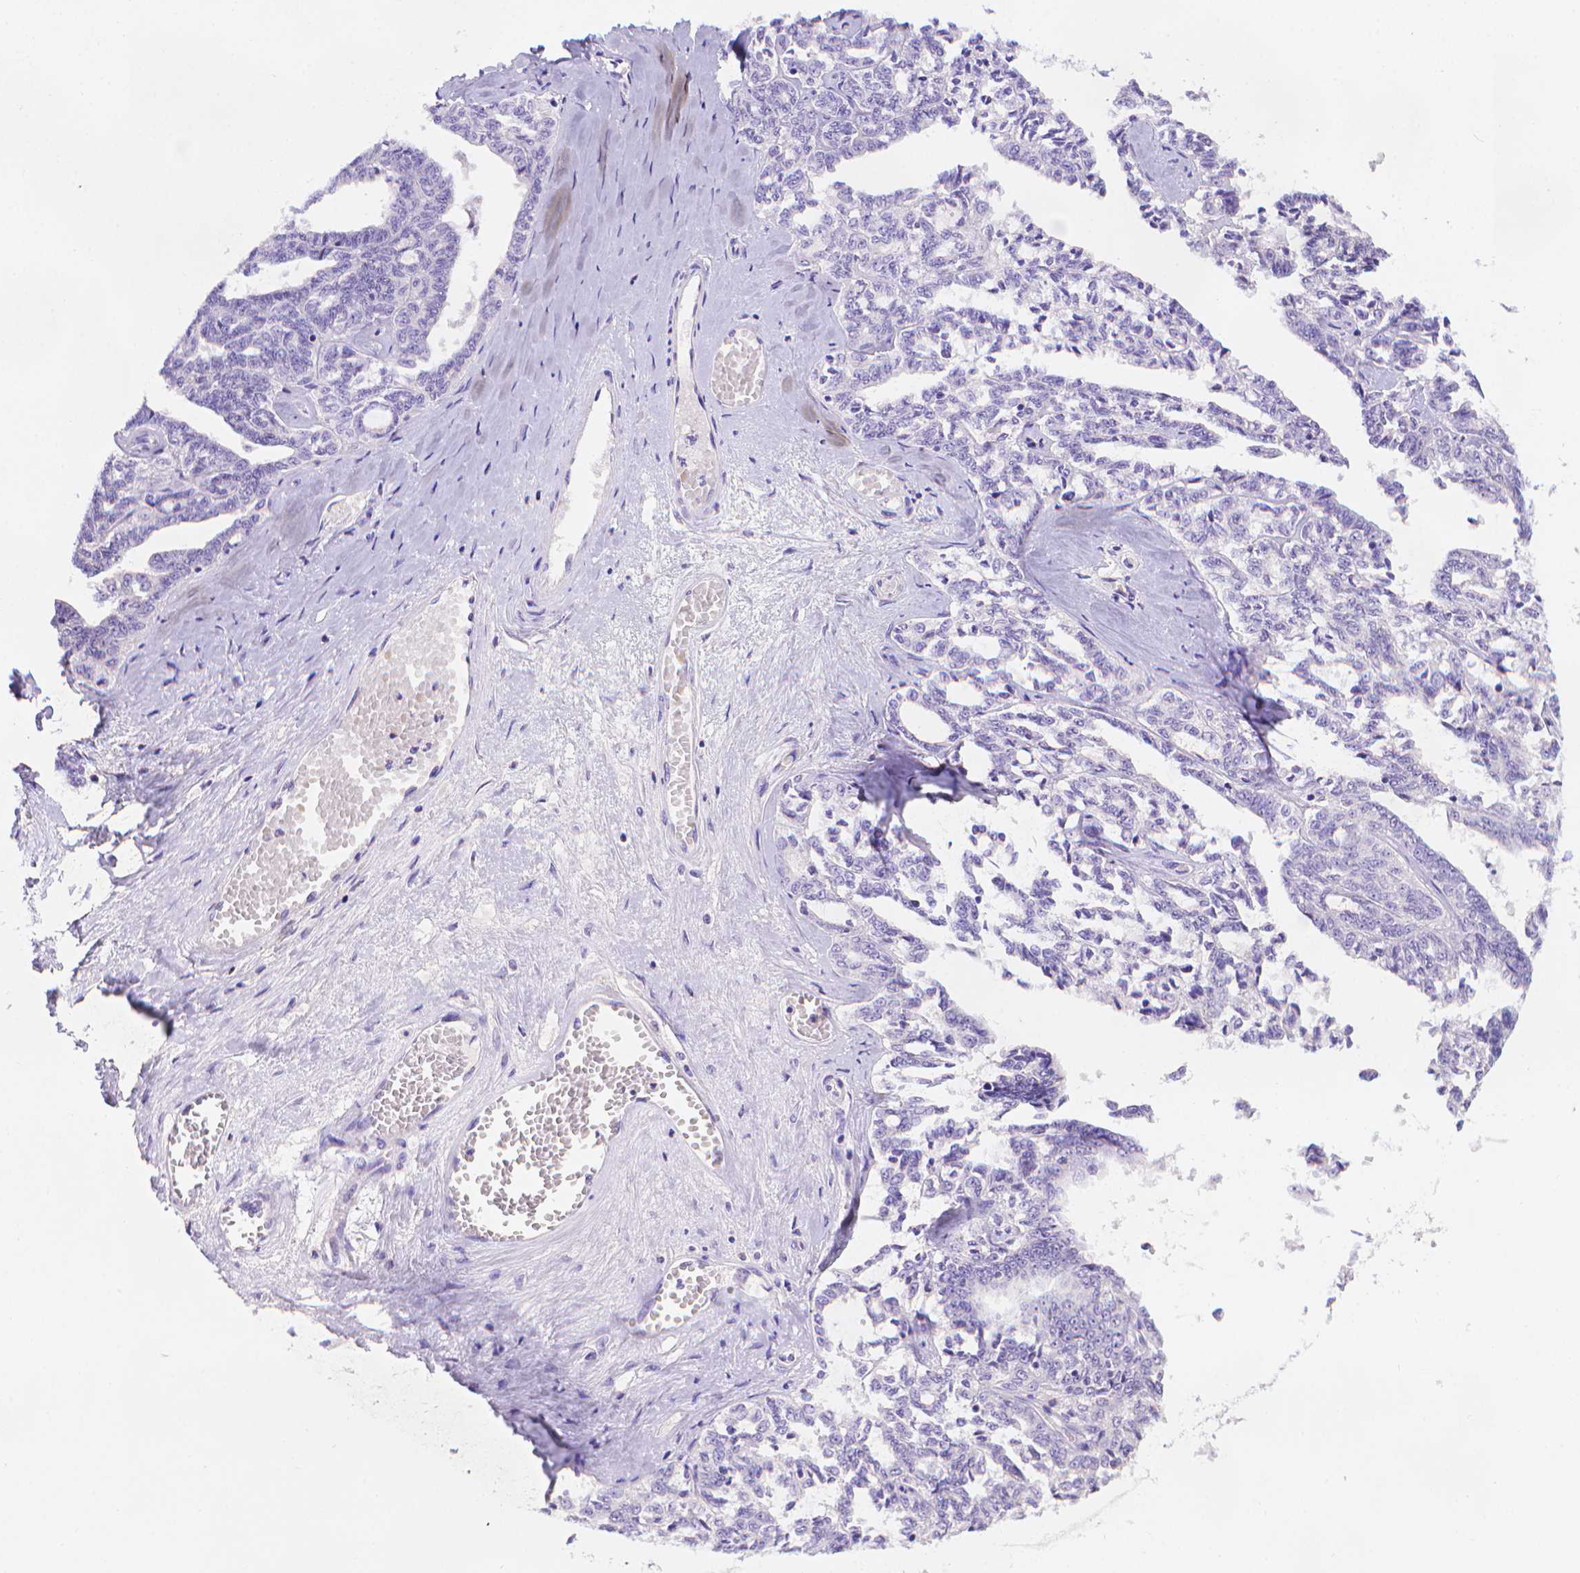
{"staining": {"intensity": "negative", "quantity": "none", "location": "none"}, "tissue": "ovarian cancer", "cell_type": "Tumor cells", "image_type": "cancer", "snomed": [{"axis": "morphology", "description": "Cystadenocarcinoma, serous, NOS"}, {"axis": "topography", "description": "Ovary"}], "caption": "Ovarian serous cystadenocarcinoma stained for a protein using IHC demonstrates no staining tumor cells.", "gene": "FGD2", "patient": {"sex": "female", "age": 71}}